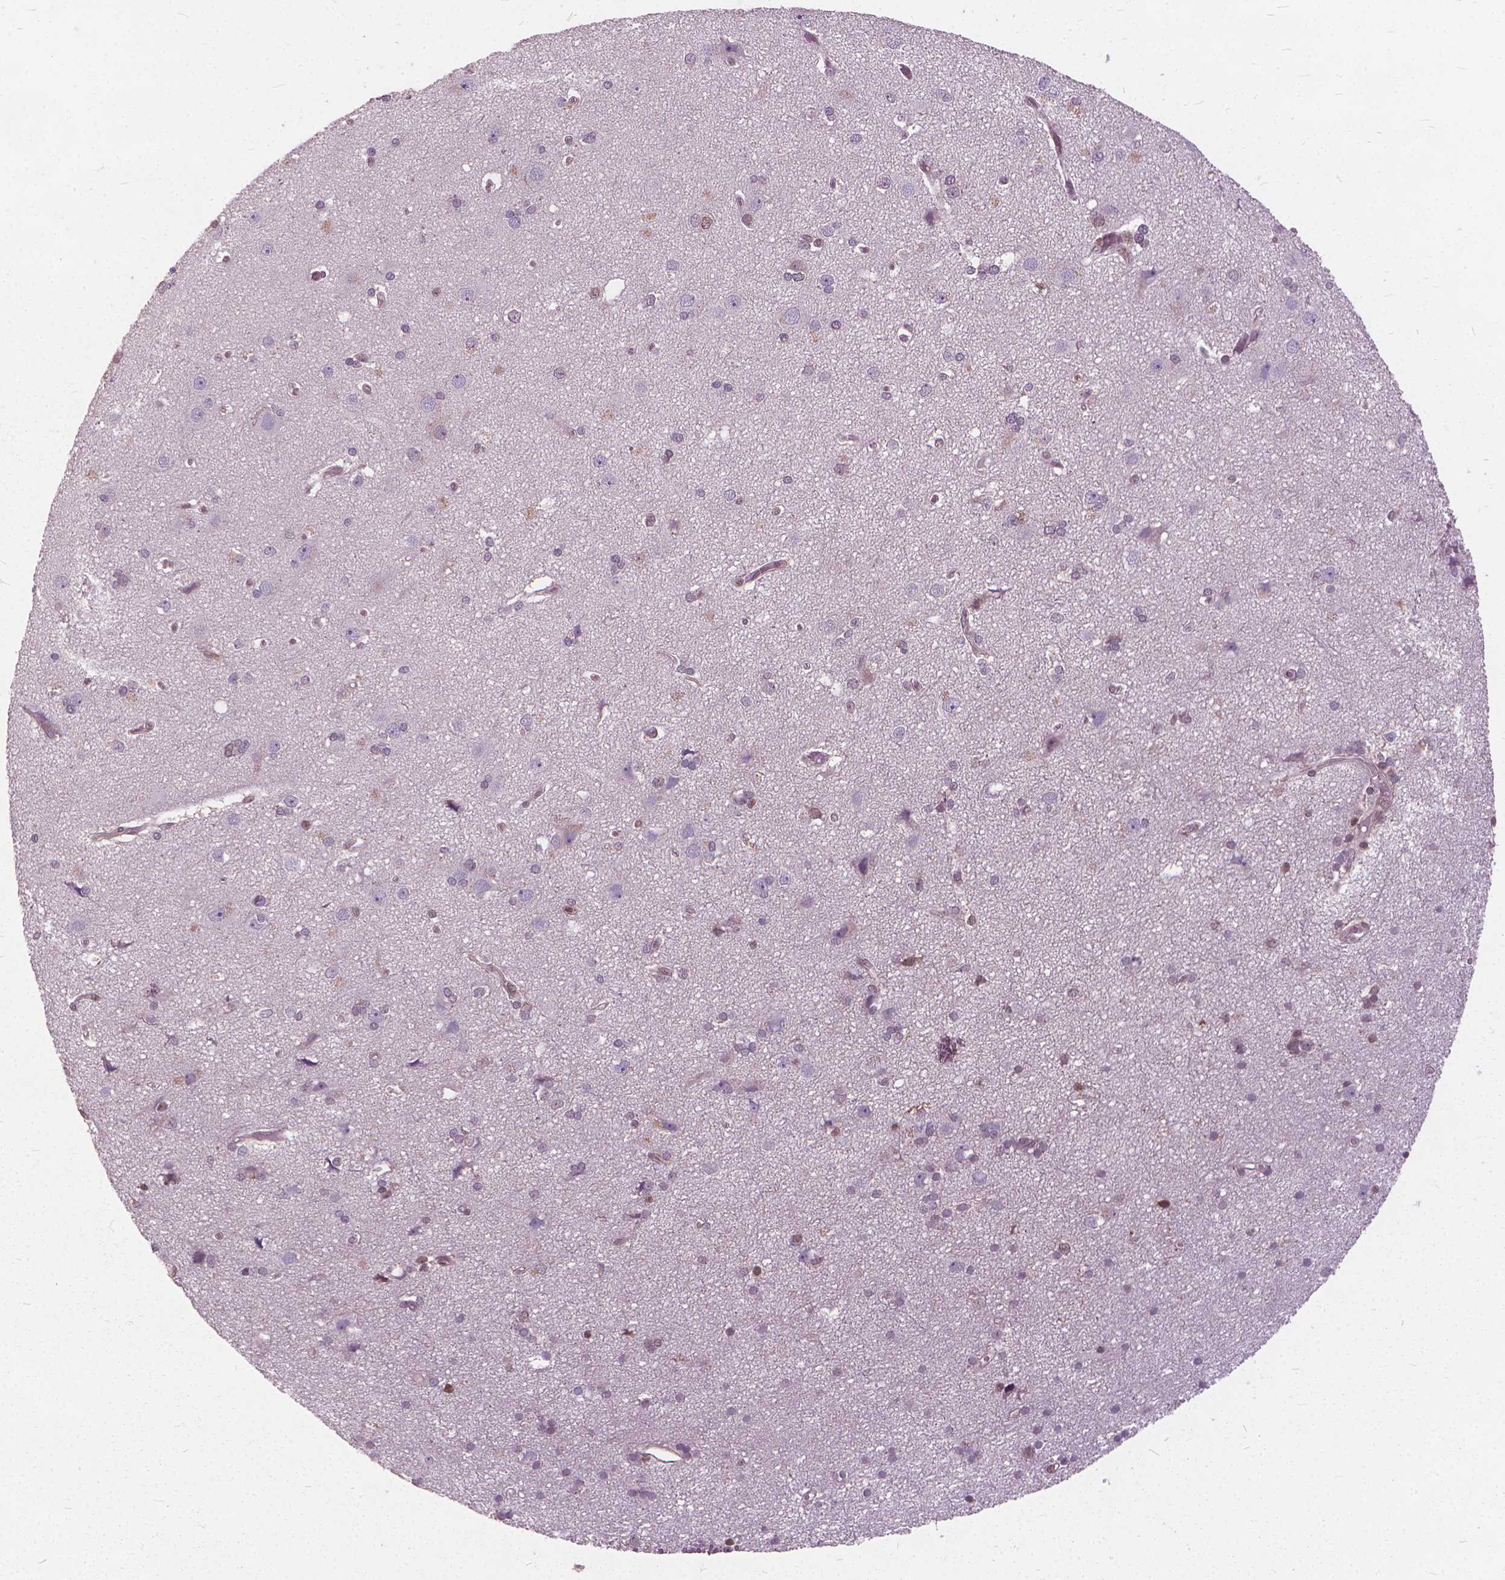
{"staining": {"intensity": "negative", "quantity": "none", "location": "none"}, "tissue": "cerebral cortex", "cell_type": "Endothelial cells", "image_type": "normal", "snomed": [{"axis": "morphology", "description": "Normal tissue, NOS"}, {"axis": "morphology", "description": "Glioma, malignant, High grade"}, {"axis": "topography", "description": "Cerebral cortex"}], "caption": "The immunohistochemistry (IHC) photomicrograph has no significant expression in endothelial cells of cerebral cortex. Brightfield microscopy of IHC stained with DAB (3,3'-diaminobenzidine) (brown) and hematoxylin (blue), captured at high magnification.", "gene": "STAT5B", "patient": {"sex": "male", "age": 71}}